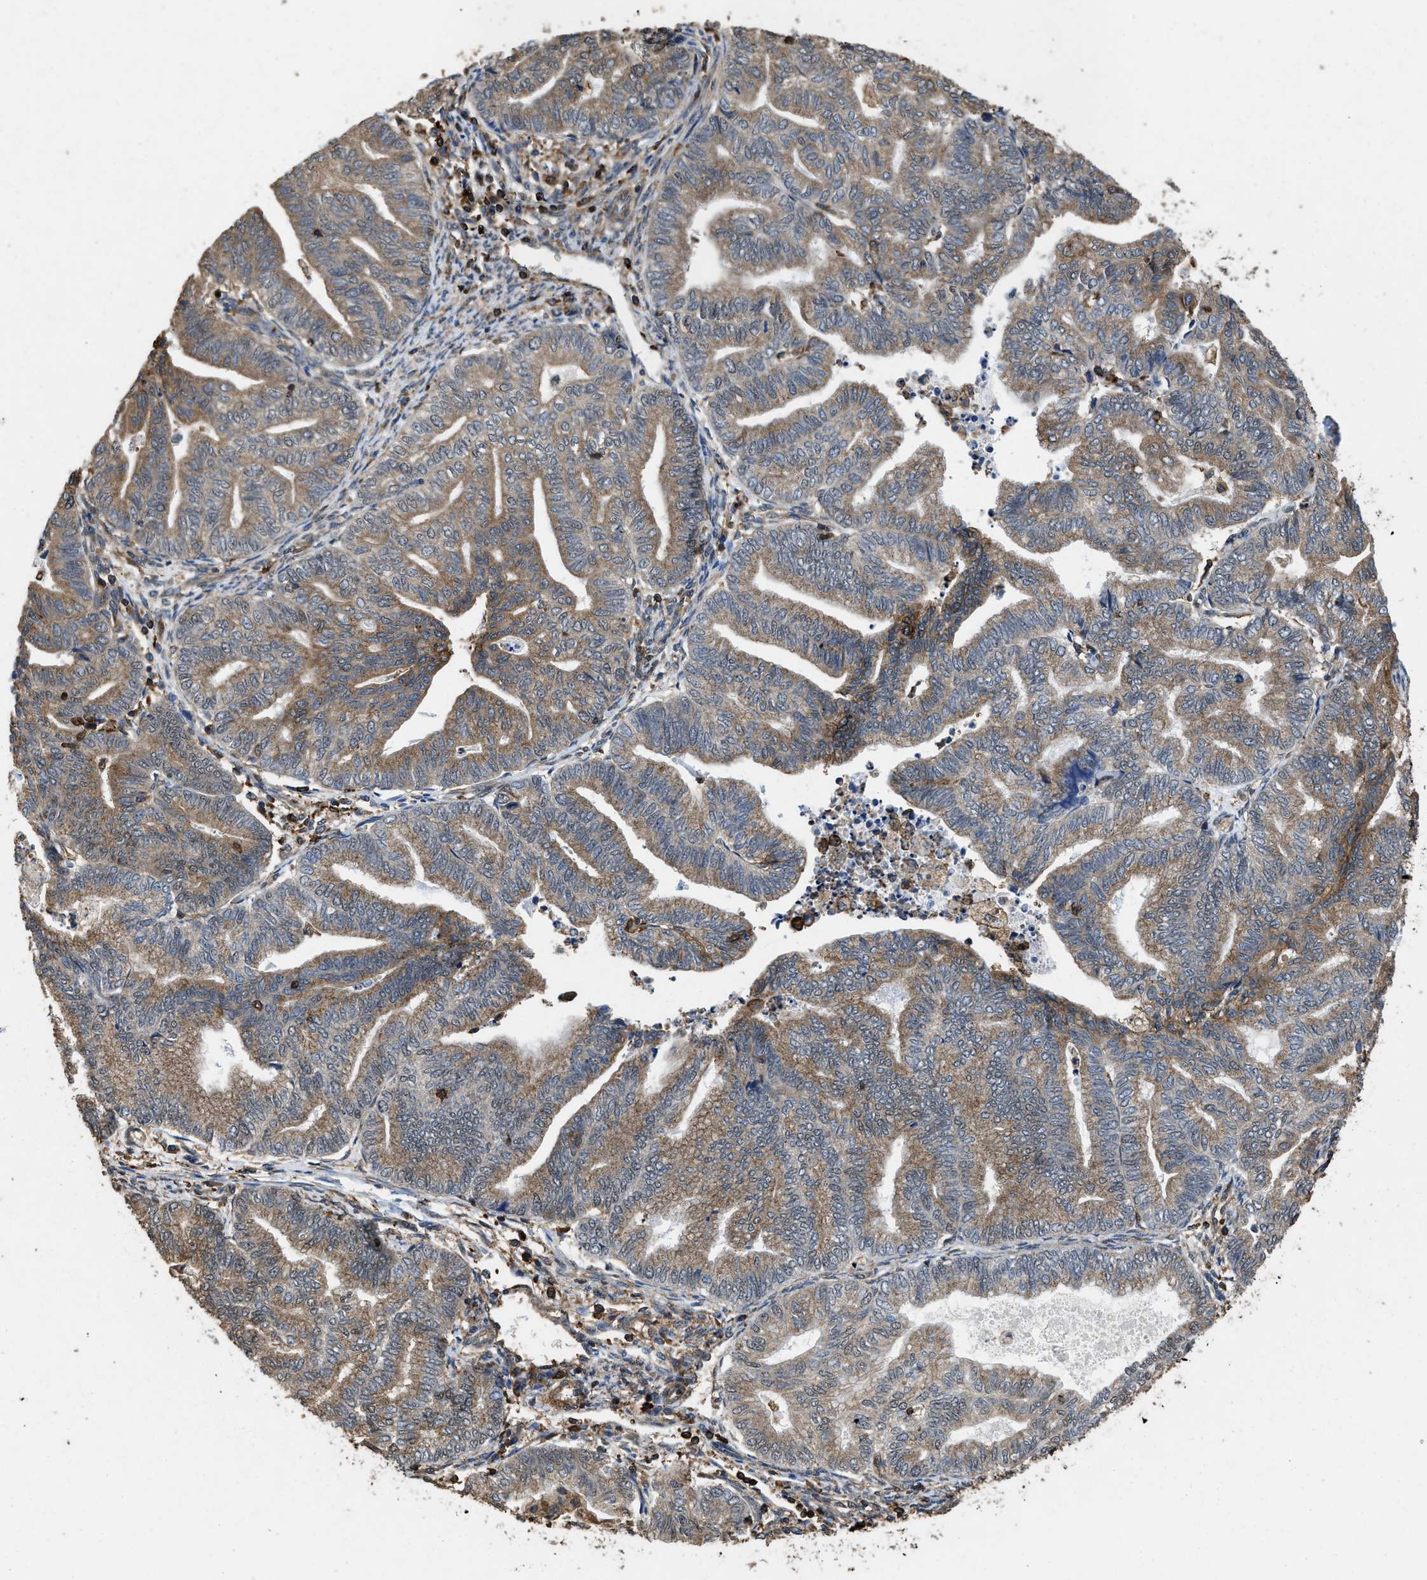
{"staining": {"intensity": "moderate", "quantity": ">75%", "location": "cytoplasmic/membranous"}, "tissue": "endometrial cancer", "cell_type": "Tumor cells", "image_type": "cancer", "snomed": [{"axis": "morphology", "description": "Adenocarcinoma, NOS"}, {"axis": "topography", "description": "Endometrium"}], "caption": "An image of endometrial adenocarcinoma stained for a protein reveals moderate cytoplasmic/membranous brown staining in tumor cells.", "gene": "LINGO2", "patient": {"sex": "female", "age": 79}}